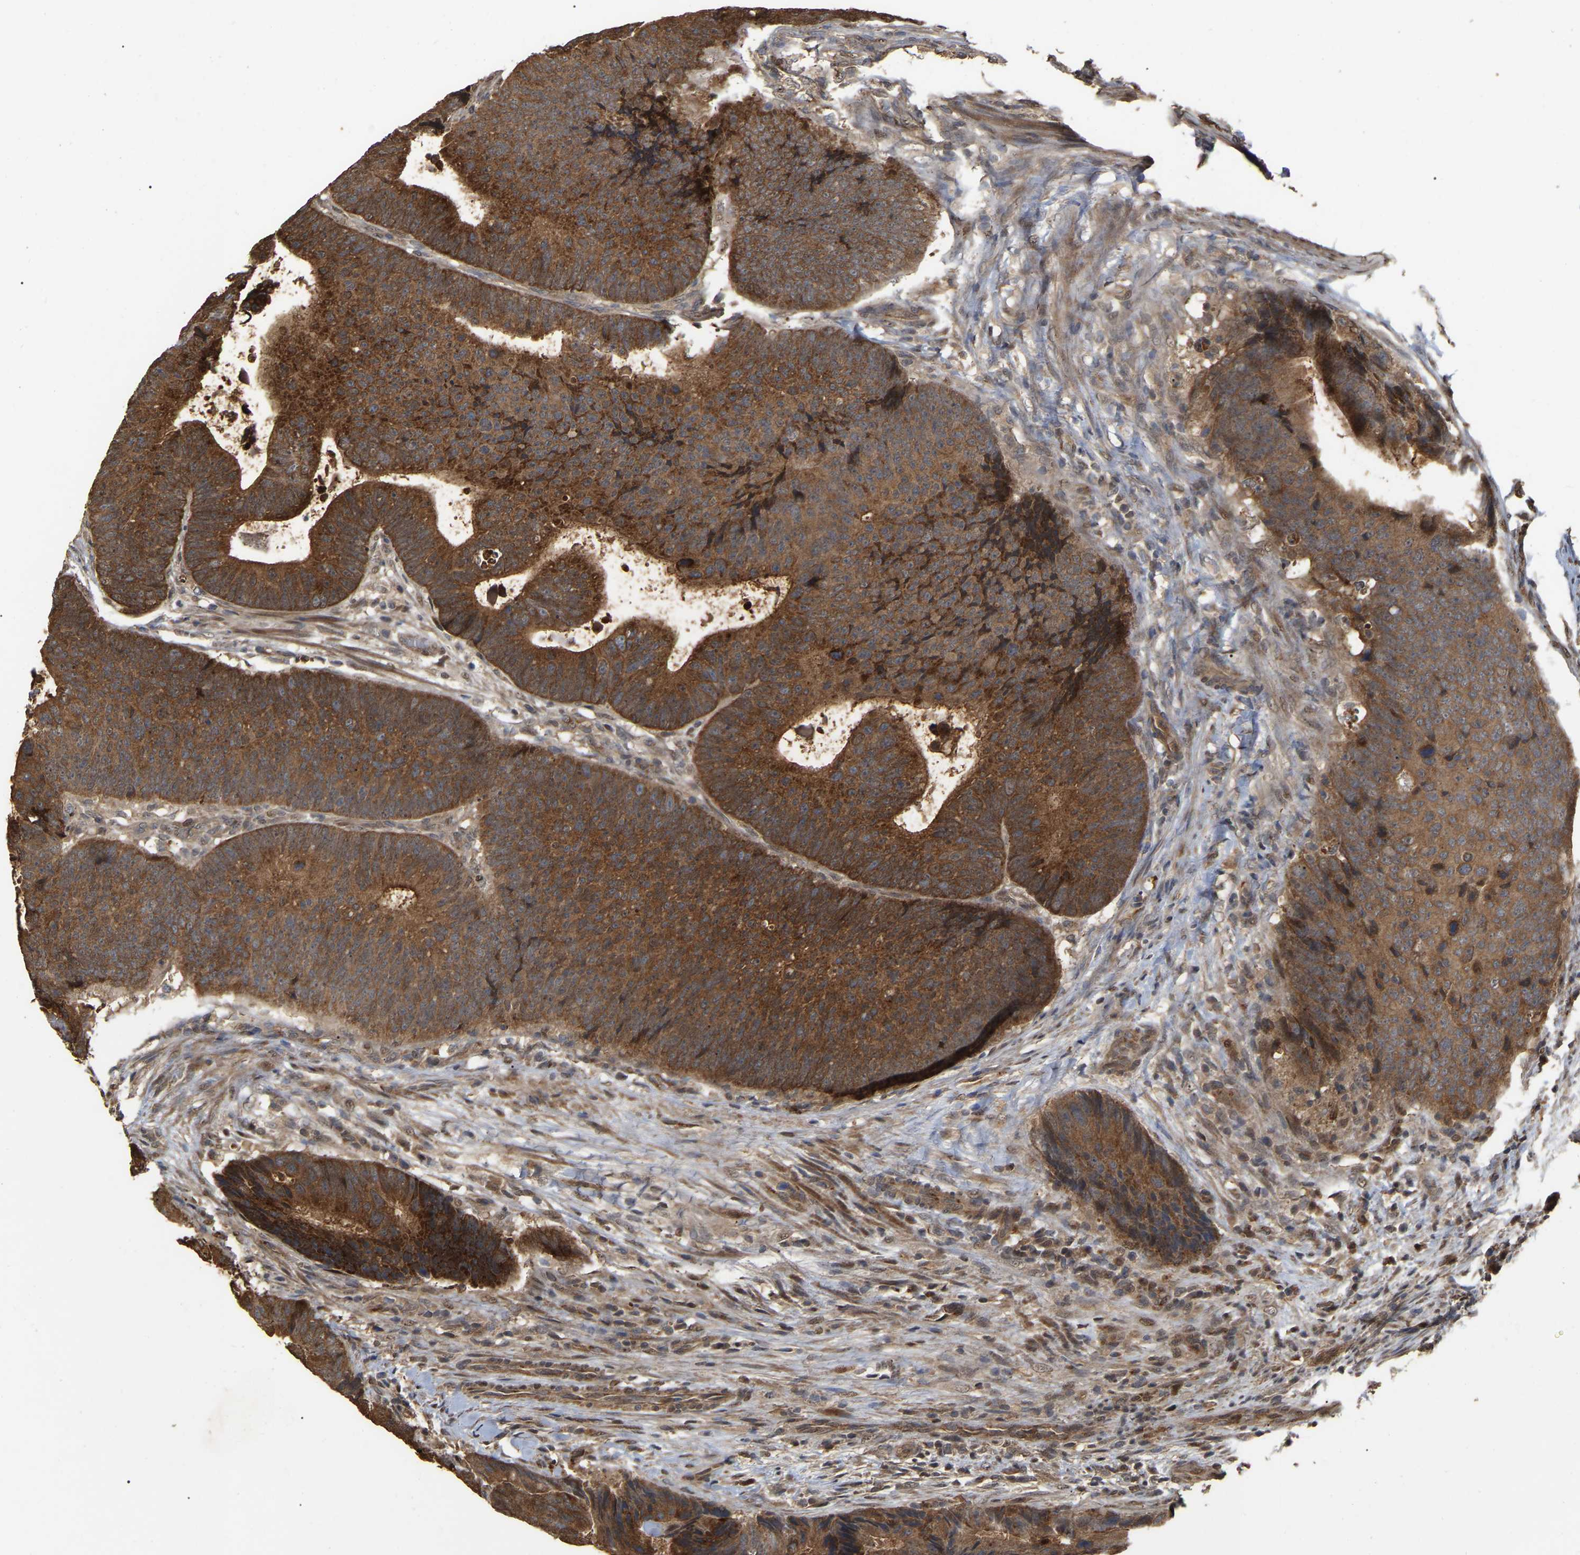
{"staining": {"intensity": "strong", "quantity": ">75%", "location": "cytoplasmic/membranous"}, "tissue": "colorectal cancer", "cell_type": "Tumor cells", "image_type": "cancer", "snomed": [{"axis": "morphology", "description": "Adenocarcinoma, NOS"}, {"axis": "topography", "description": "Colon"}], "caption": "A high amount of strong cytoplasmic/membranous expression is identified in about >75% of tumor cells in adenocarcinoma (colorectal) tissue. Using DAB (3,3'-diaminobenzidine) (brown) and hematoxylin (blue) stains, captured at high magnification using brightfield microscopy.", "gene": "FAM219A", "patient": {"sex": "male", "age": 56}}